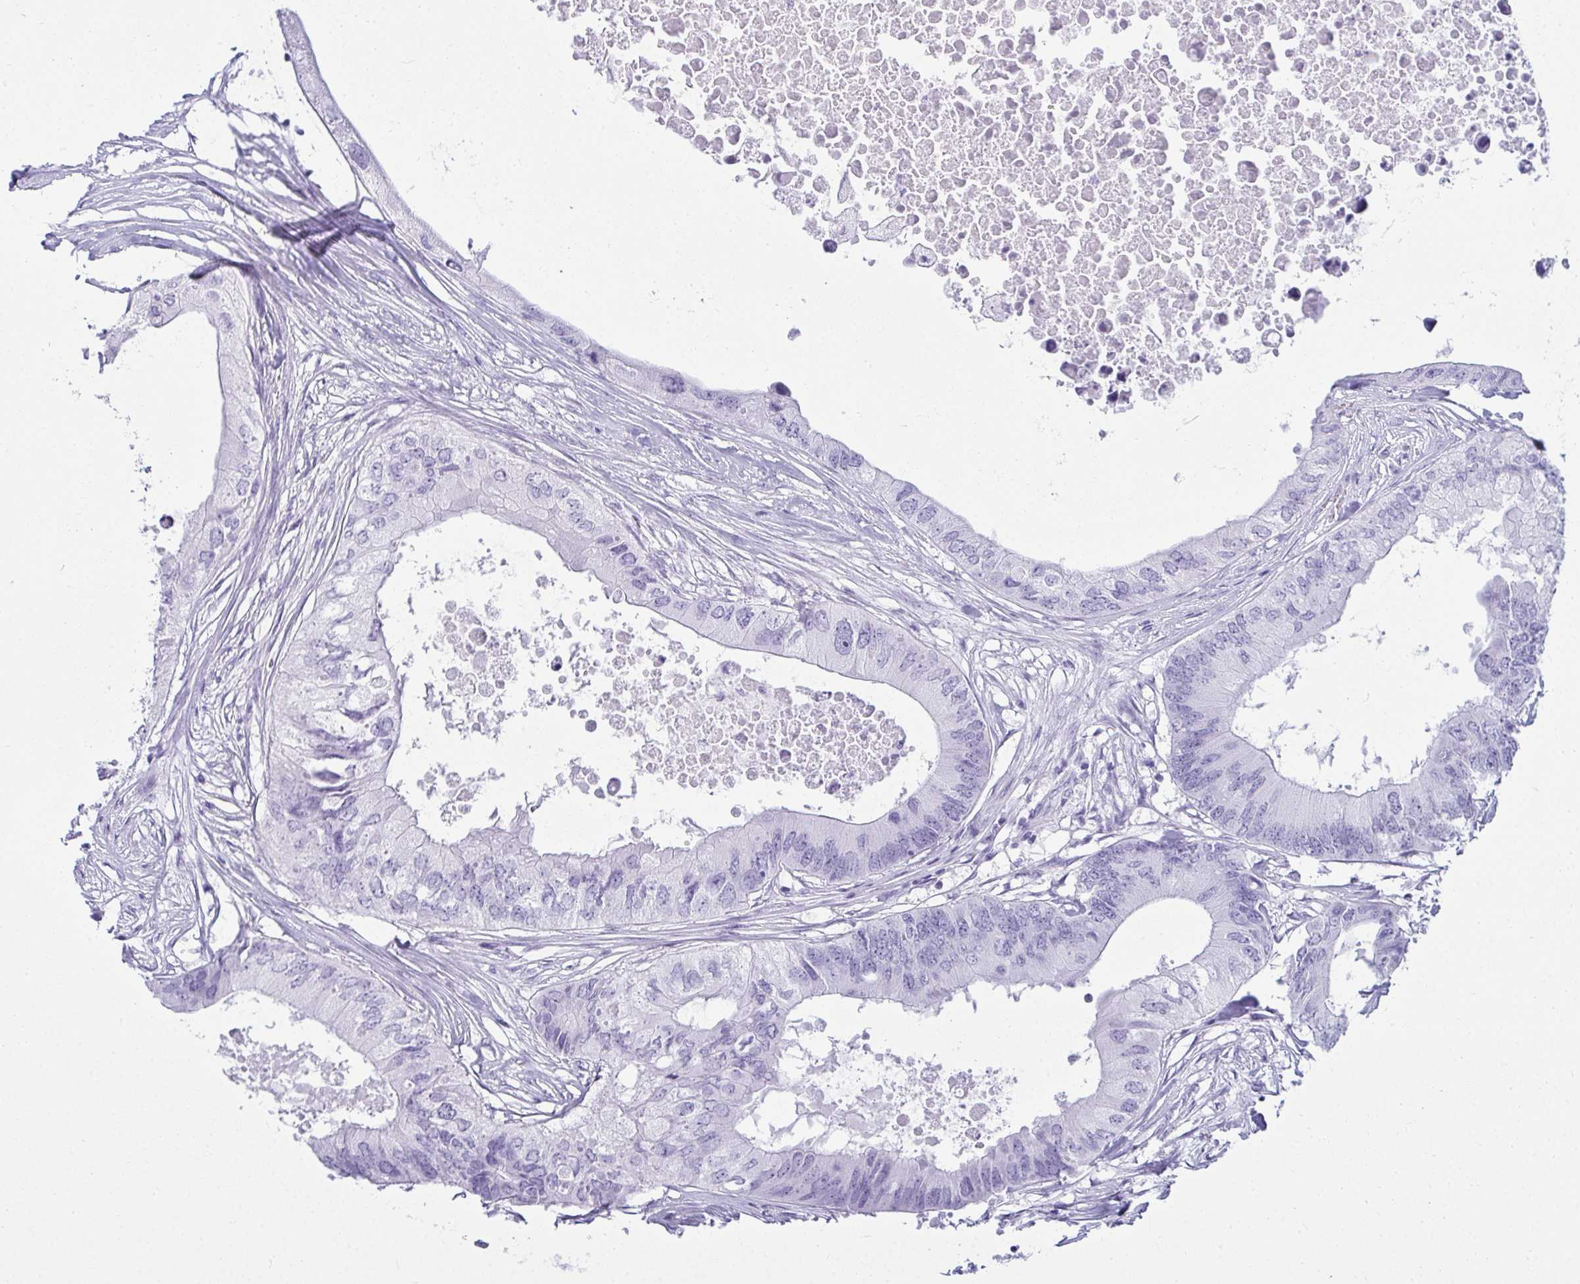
{"staining": {"intensity": "negative", "quantity": "none", "location": "none"}, "tissue": "colorectal cancer", "cell_type": "Tumor cells", "image_type": "cancer", "snomed": [{"axis": "morphology", "description": "Adenocarcinoma, NOS"}, {"axis": "topography", "description": "Colon"}], "caption": "There is no significant expression in tumor cells of colorectal cancer (adenocarcinoma). Brightfield microscopy of immunohistochemistry stained with DAB (brown) and hematoxylin (blue), captured at high magnification.", "gene": "CLGN", "patient": {"sex": "male", "age": 71}}